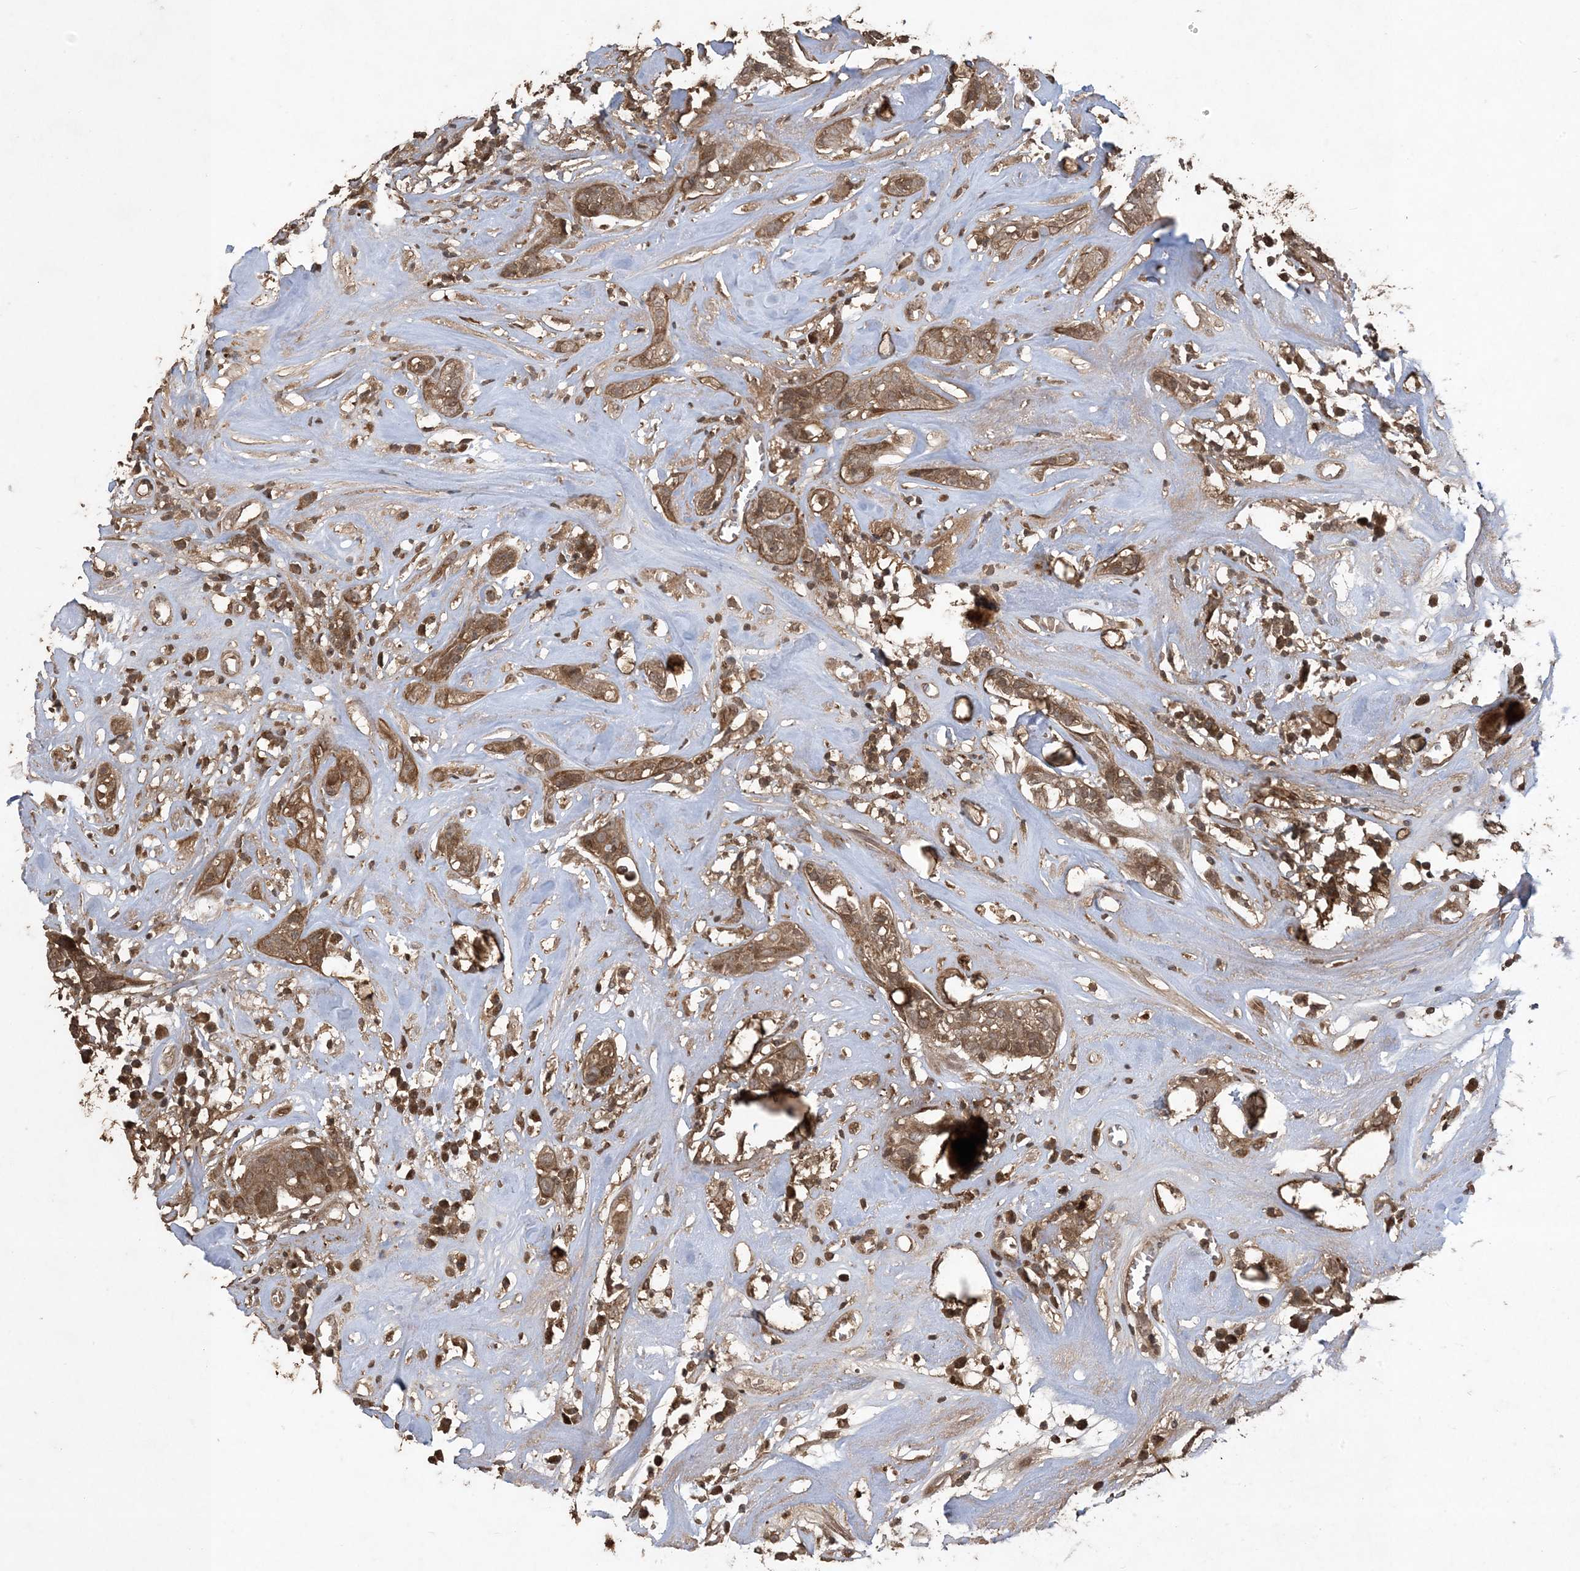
{"staining": {"intensity": "moderate", "quantity": ">75%", "location": "cytoplasmic/membranous"}, "tissue": "head and neck cancer", "cell_type": "Tumor cells", "image_type": "cancer", "snomed": [{"axis": "morphology", "description": "Adenocarcinoma, NOS"}, {"axis": "topography", "description": "Salivary gland"}, {"axis": "topography", "description": "Head-Neck"}], "caption": "Head and neck cancer was stained to show a protein in brown. There is medium levels of moderate cytoplasmic/membranous staining in approximately >75% of tumor cells.", "gene": "EFCAB8", "patient": {"sex": "female", "age": 65}}